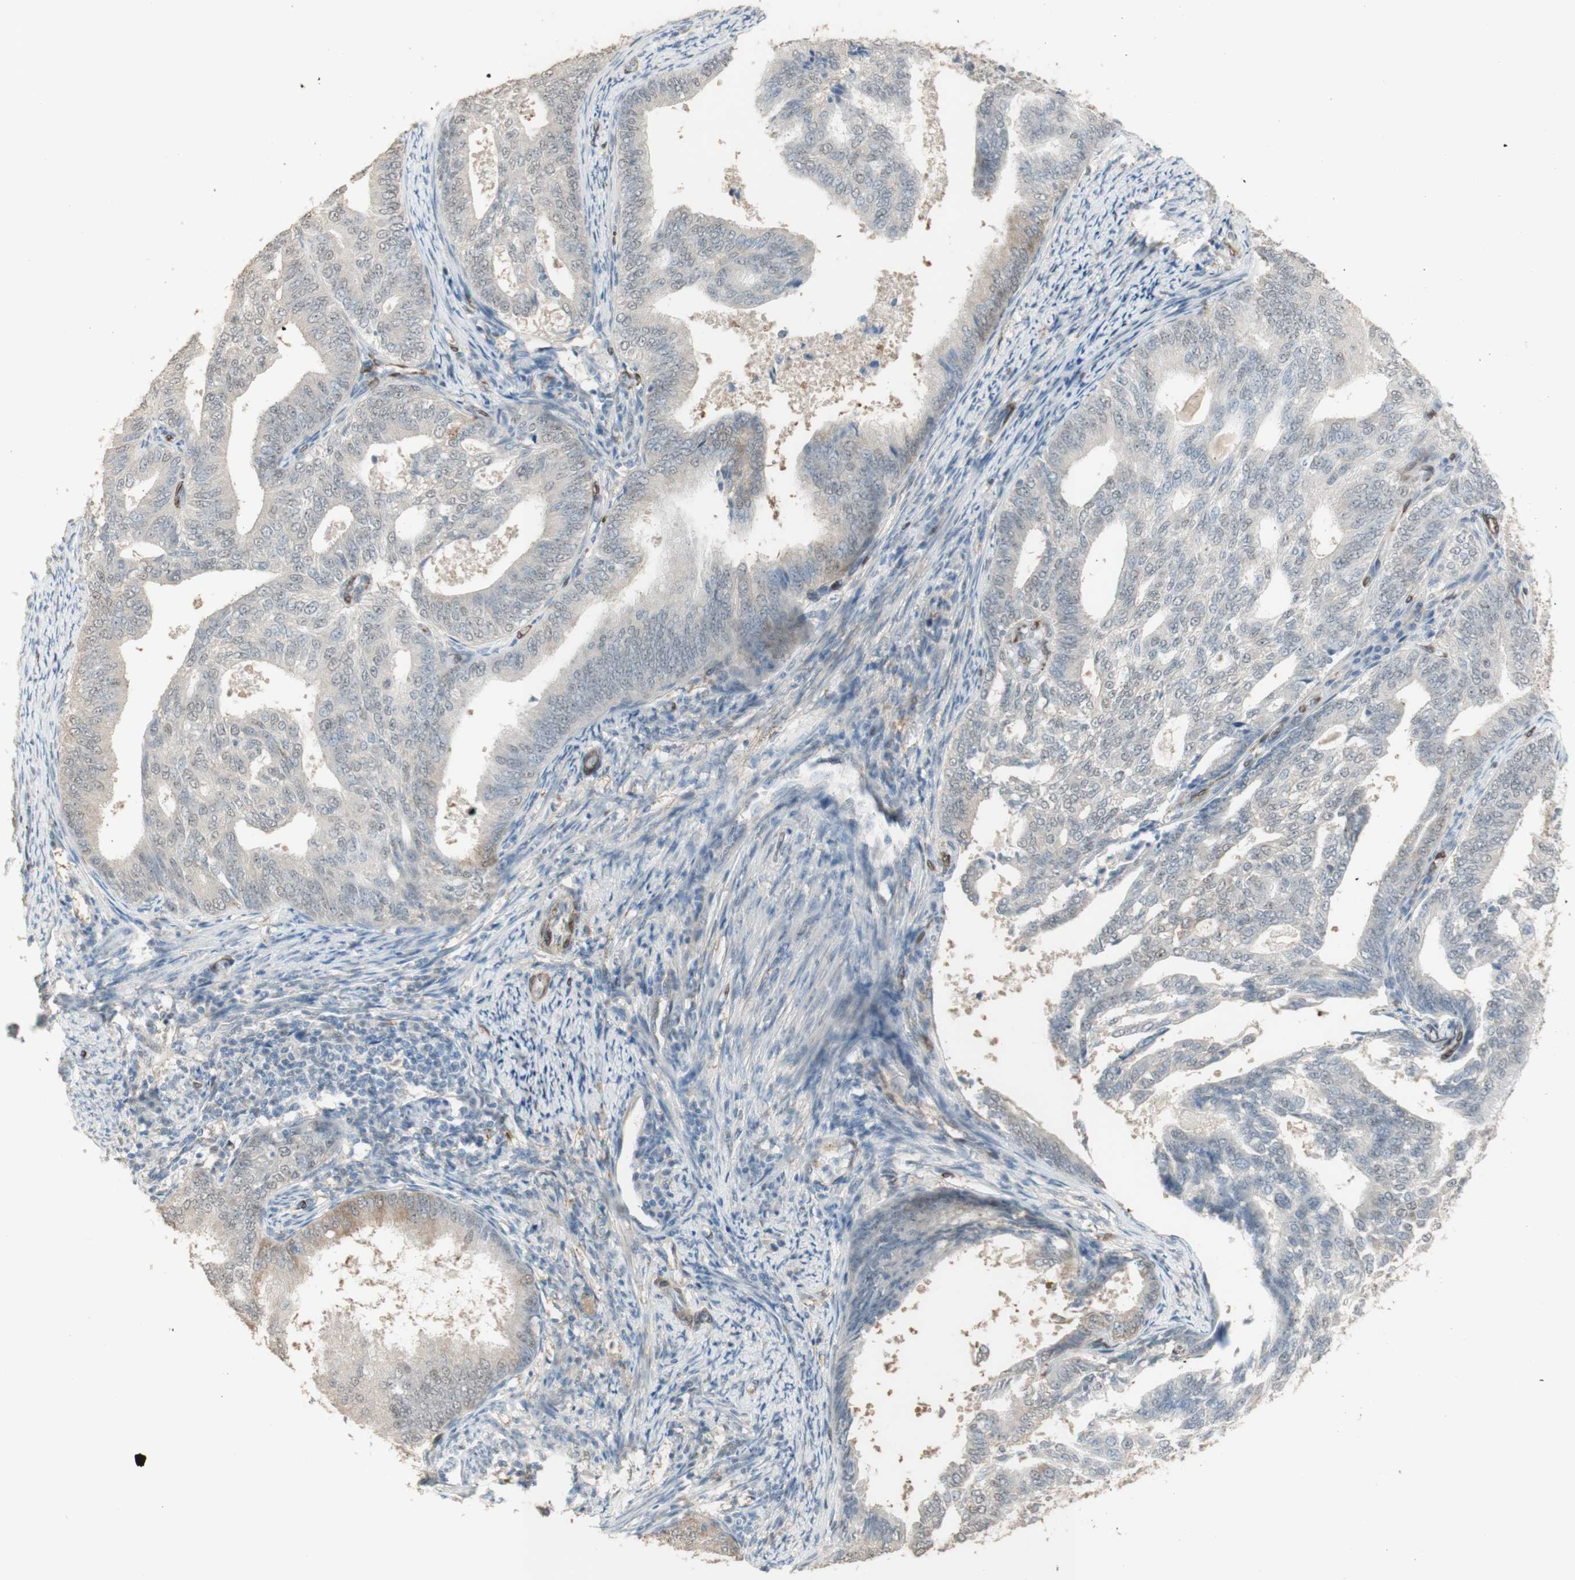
{"staining": {"intensity": "weak", "quantity": "25%-75%", "location": "cytoplasmic/membranous"}, "tissue": "endometrial cancer", "cell_type": "Tumor cells", "image_type": "cancer", "snomed": [{"axis": "morphology", "description": "Adenocarcinoma, NOS"}, {"axis": "topography", "description": "Endometrium"}], "caption": "This image reveals immunohistochemistry (IHC) staining of endometrial adenocarcinoma, with low weak cytoplasmic/membranous expression in about 25%-75% of tumor cells.", "gene": "MUC3A", "patient": {"sex": "female", "age": 58}}